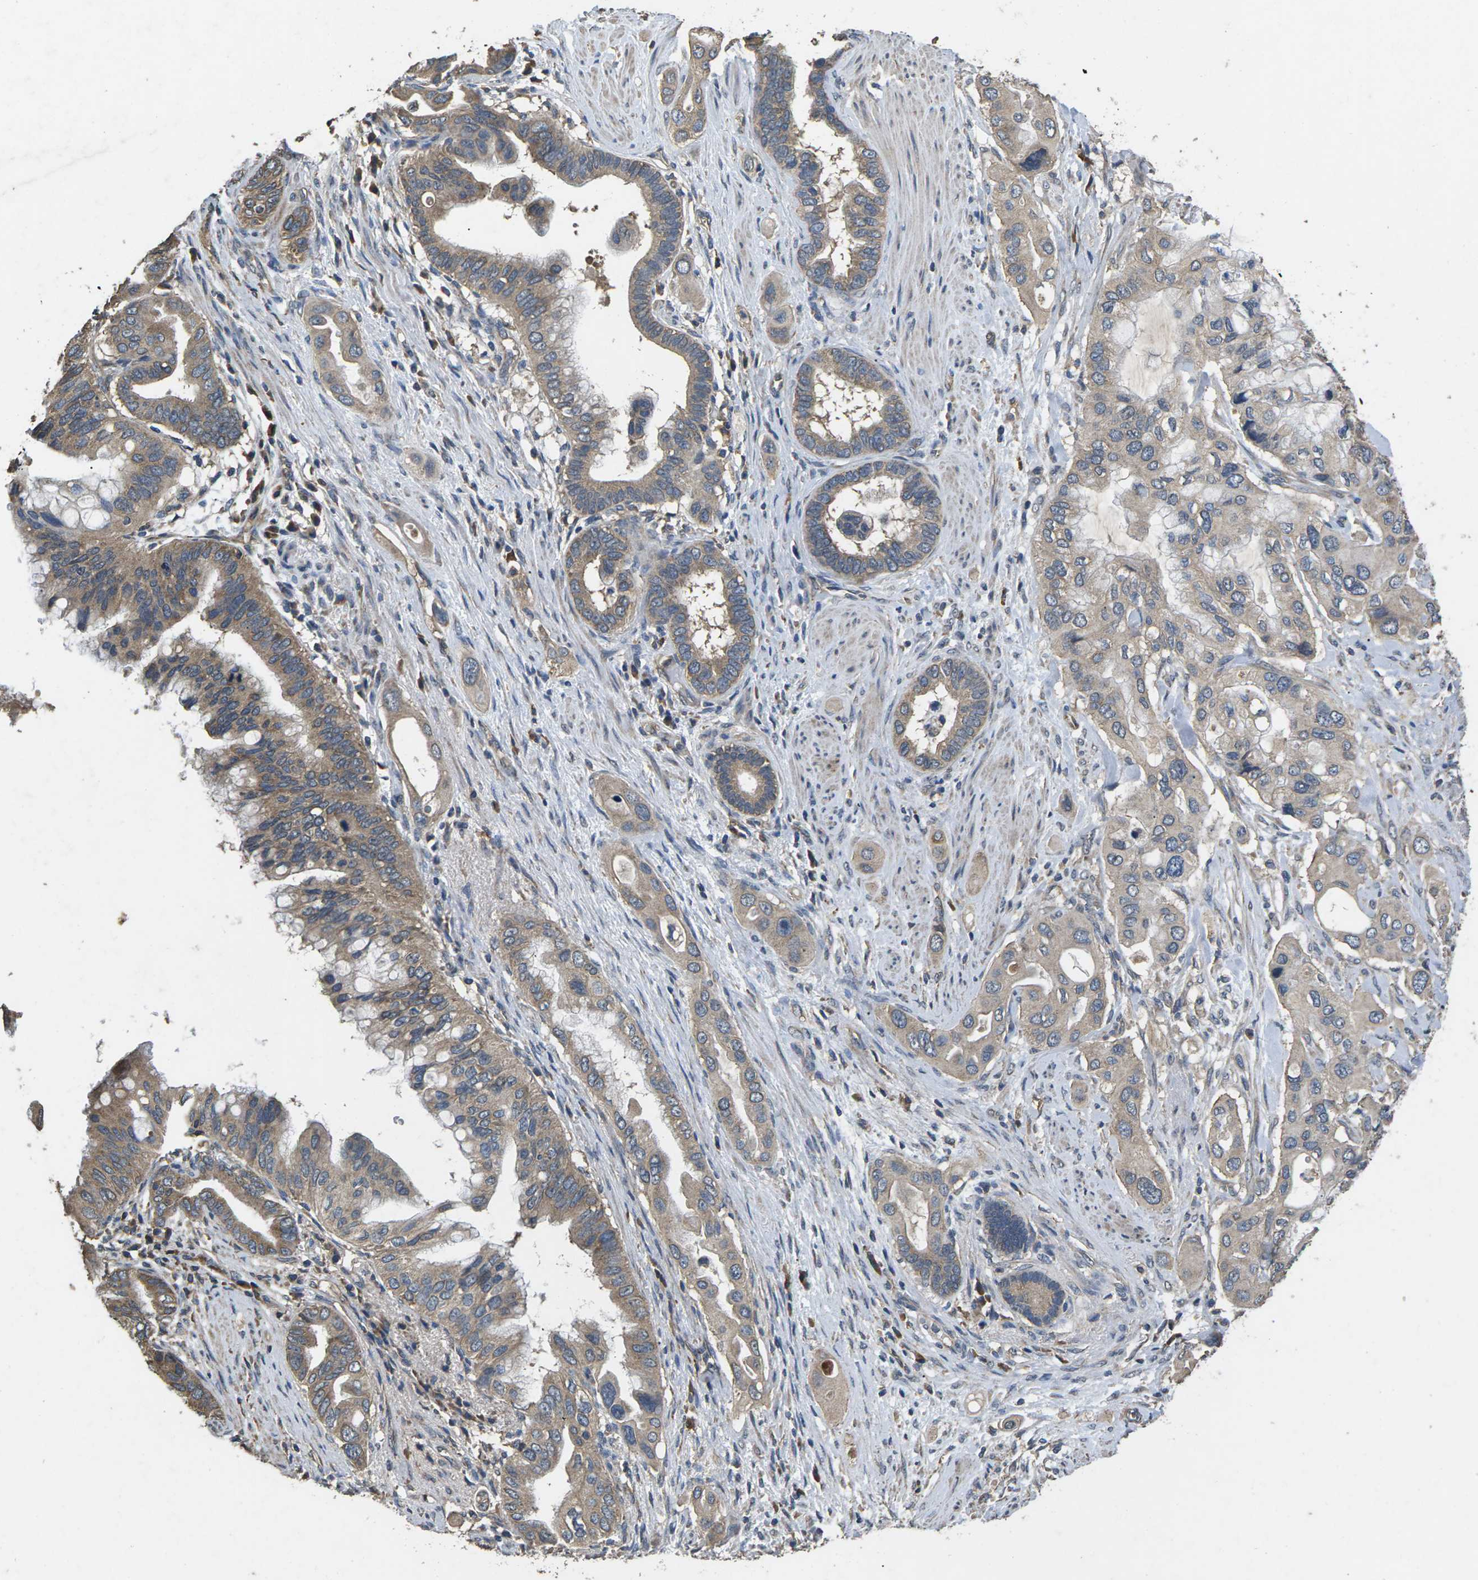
{"staining": {"intensity": "weak", "quantity": "25%-75%", "location": "cytoplasmic/membranous"}, "tissue": "pancreatic cancer", "cell_type": "Tumor cells", "image_type": "cancer", "snomed": [{"axis": "morphology", "description": "Adenocarcinoma, NOS"}, {"axis": "topography", "description": "Pancreas"}], "caption": "The photomicrograph displays staining of pancreatic adenocarcinoma, revealing weak cytoplasmic/membranous protein staining (brown color) within tumor cells.", "gene": "B4GAT1", "patient": {"sex": "female", "age": 56}}